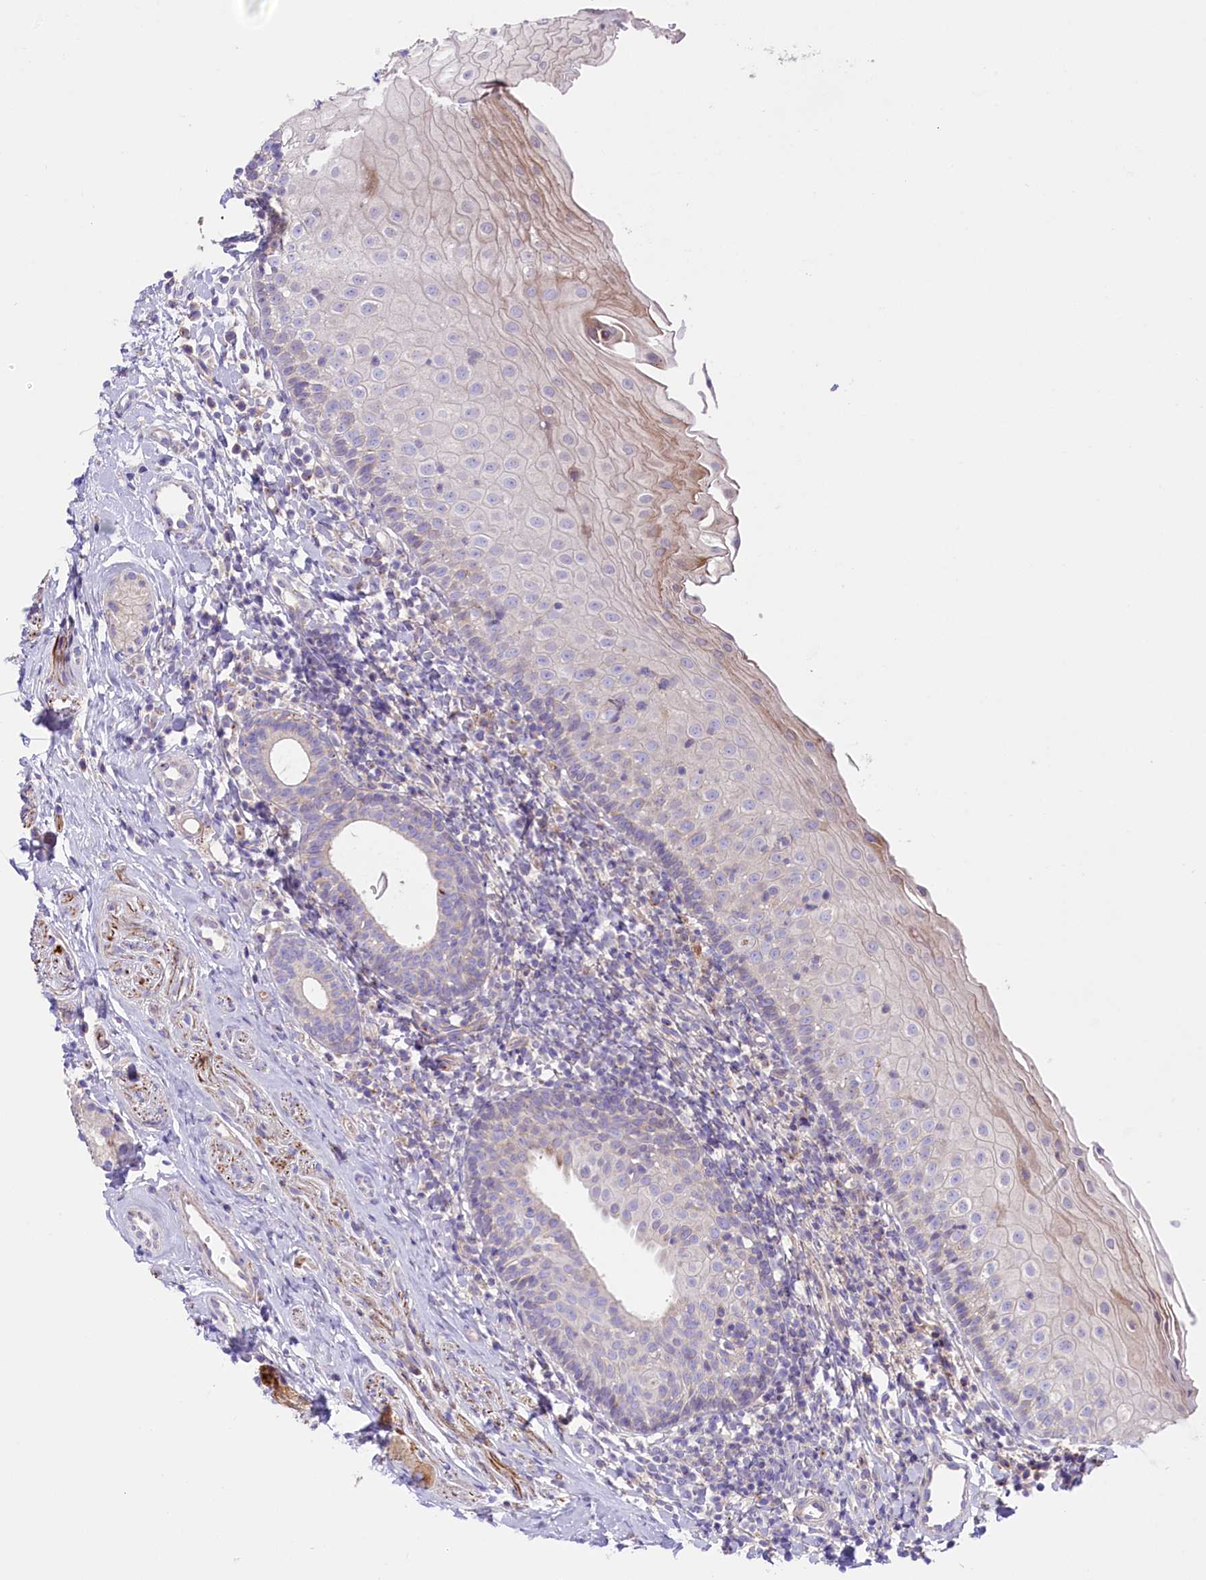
{"staining": {"intensity": "moderate", "quantity": "25%-75%", "location": "cytoplasmic/membranous"}, "tissue": "oral mucosa", "cell_type": "Squamous epithelial cells", "image_type": "normal", "snomed": [{"axis": "morphology", "description": "Normal tissue, NOS"}, {"axis": "topography", "description": "Oral tissue"}], "caption": "Immunohistochemistry (IHC) histopathology image of normal oral mucosa: human oral mucosa stained using immunohistochemistry (IHC) exhibits medium levels of moderate protein expression localized specifically in the cytoplasmic/membranous of squamous epithelial cells, appearing as a cytoplasmic/membranous brown color.", "gene": "CD99L2", "patient": {"sex": "male", "age": 46}}